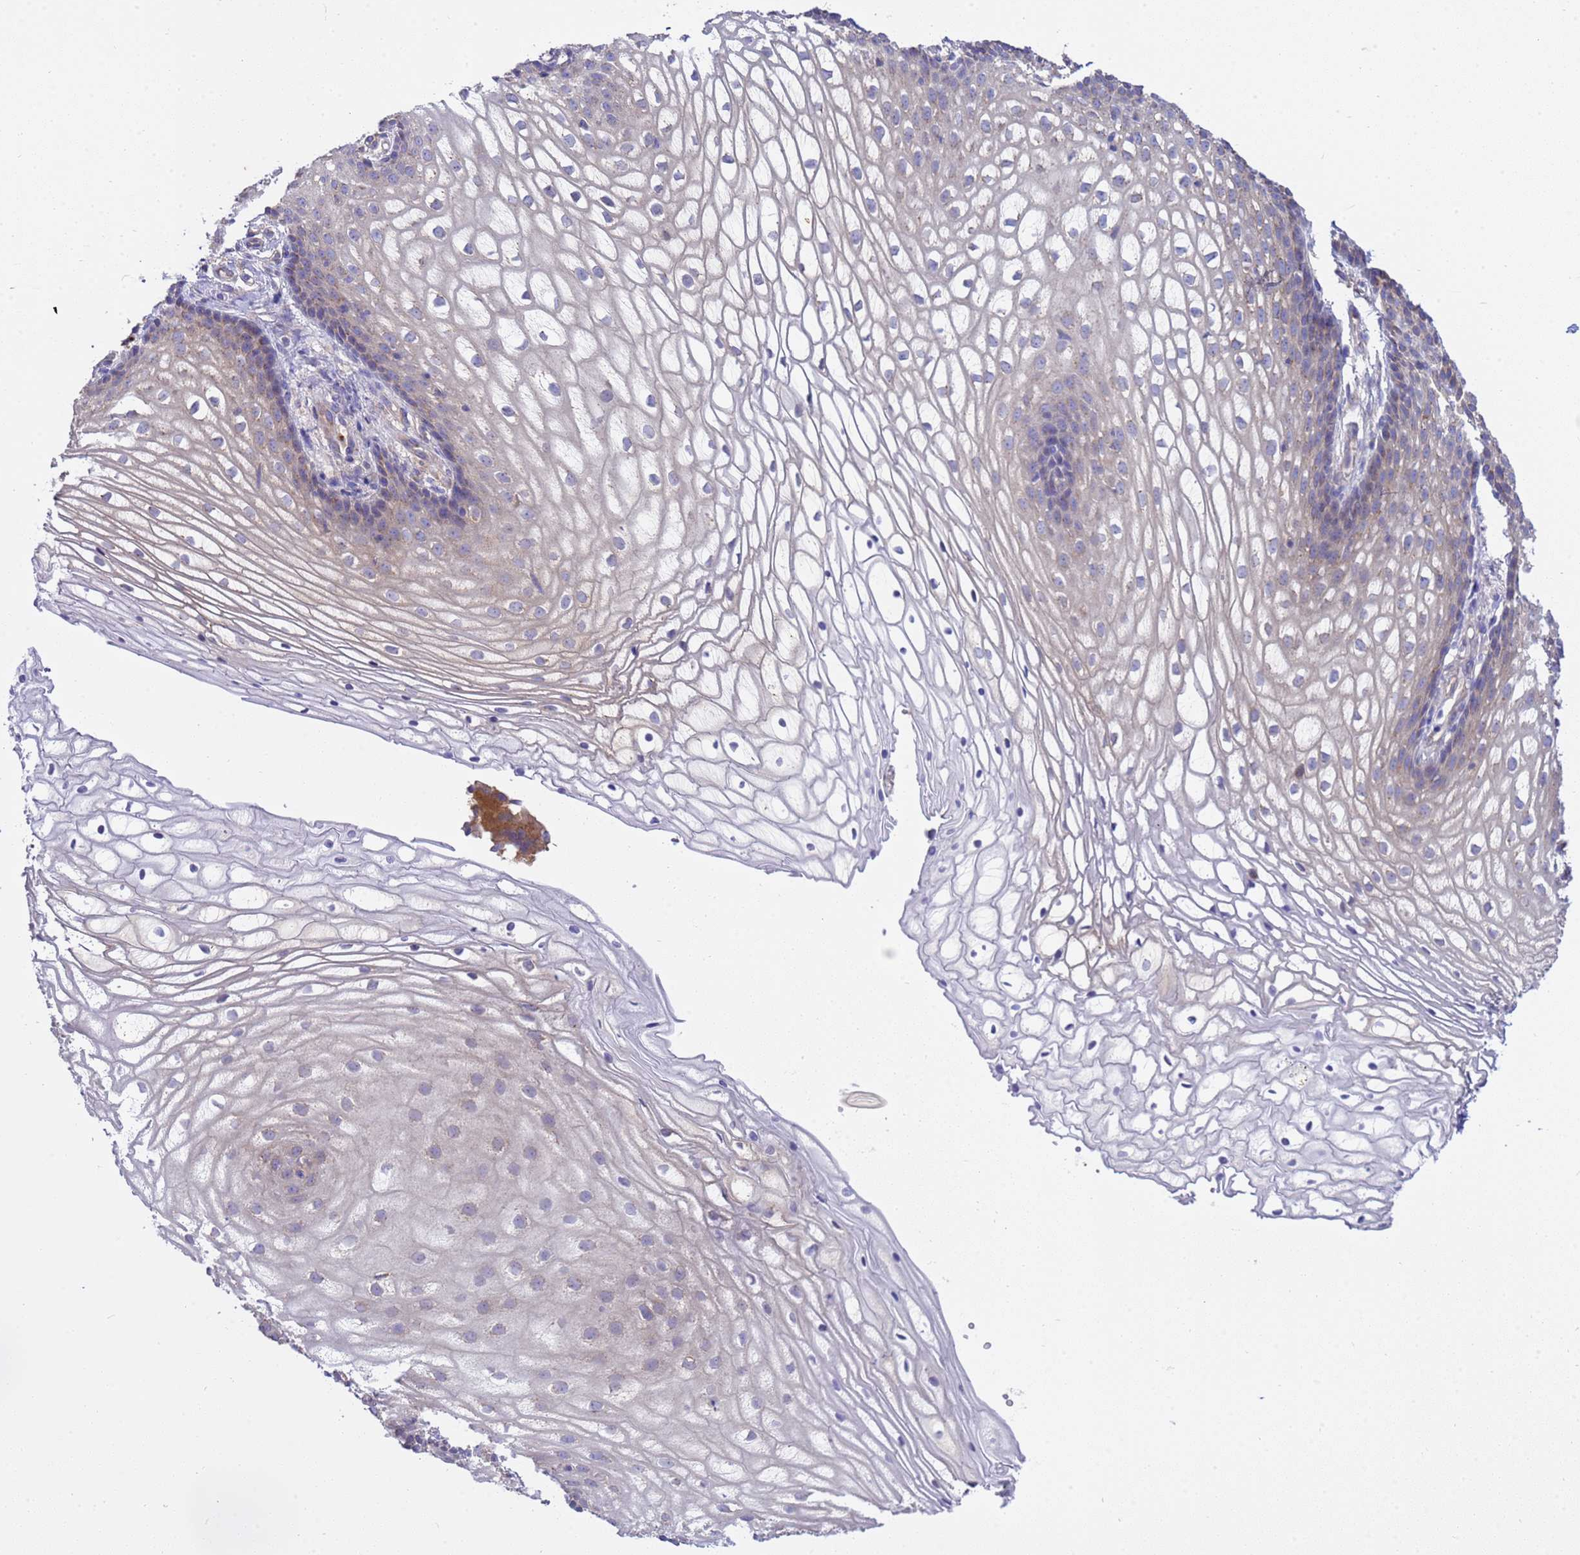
{"staining": {"intensity": "weak", "quantity": "<25%", "location": "cytoplasmic/membranous"}, "tissue": "vagina", "cell_type": "Squamous epithelial cells", "image_type": "normal", "snomed": [{"axis": "morphology", "description": "Normal tissue, NOS"}, {"axis": "topography", "description": "Vagina"}], "caption": "There is no significant expression in squamous epithelial cells of vagina. (IHC, brightfield microscopy, high magnification).", "gene": "ANAPC1", "patient": {"sex": "female", "age": 60}}